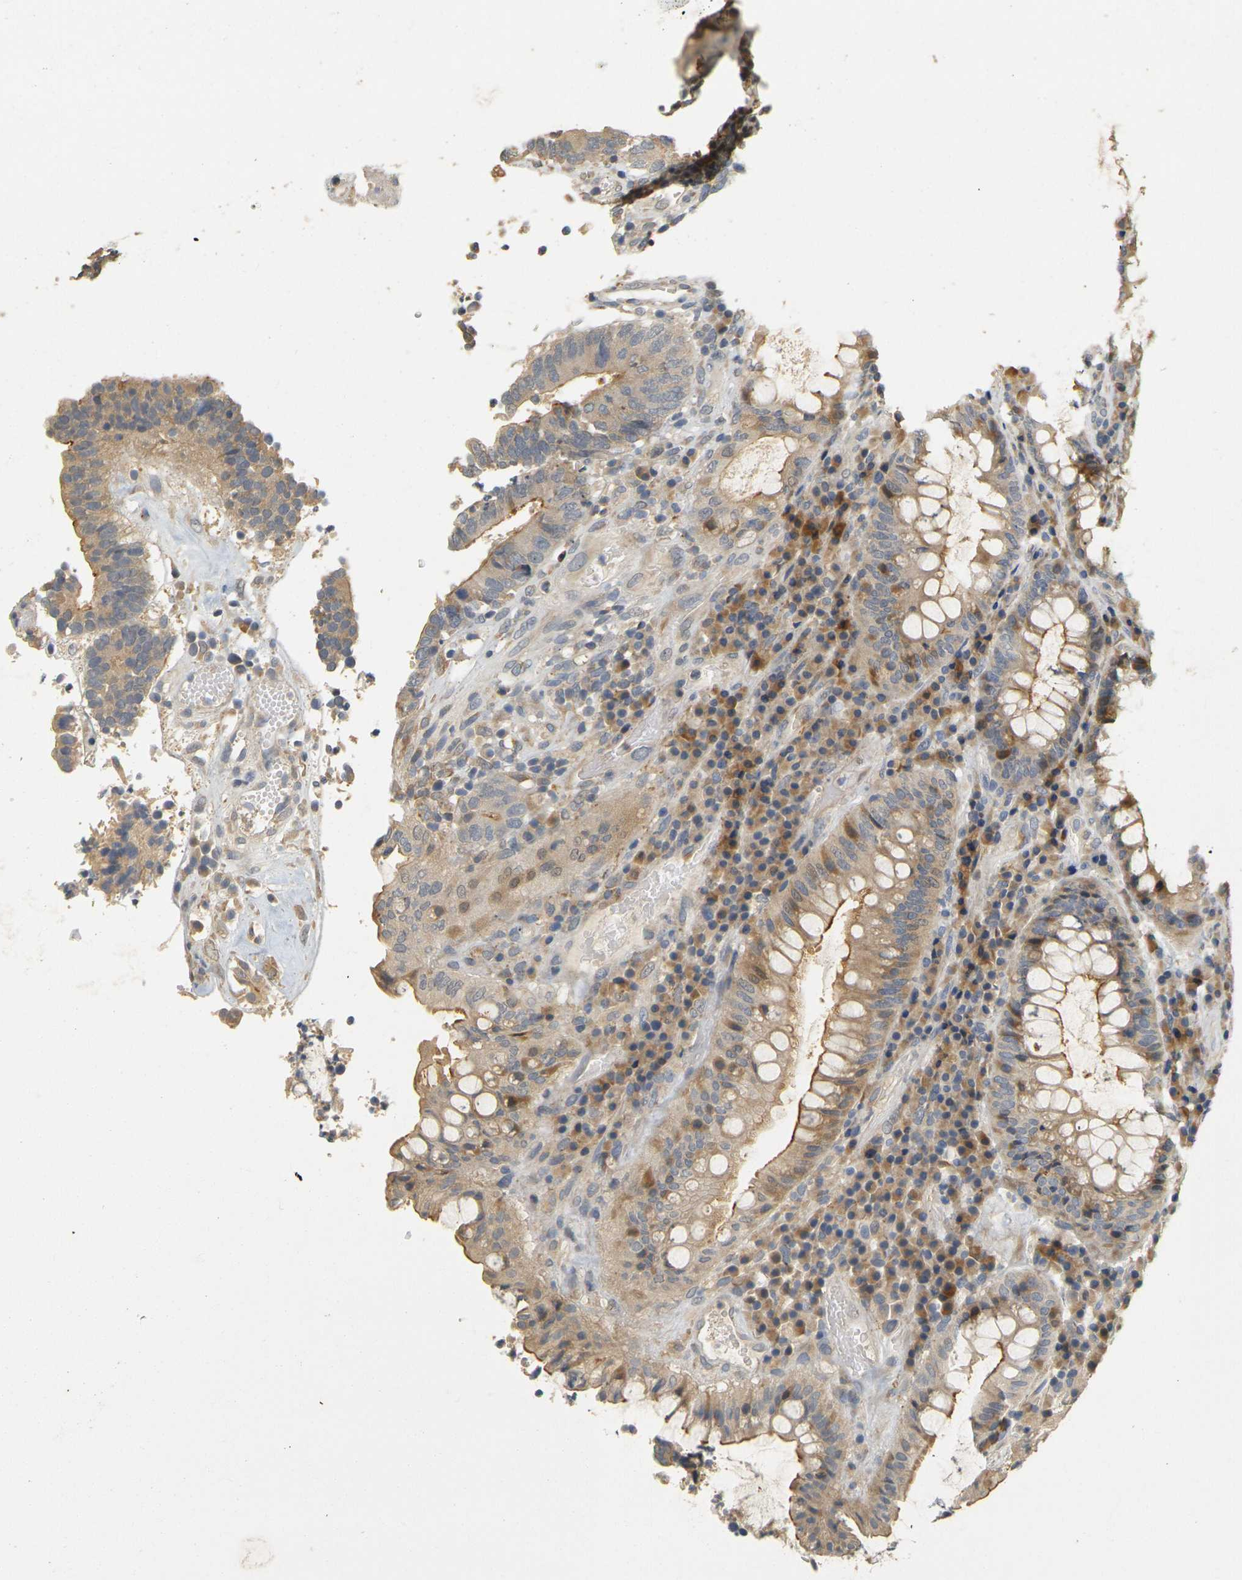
{"staining": {"intensity": "moderate", "quantity": ">75%", "location": "cytoplasmic/membranous"}, "tissue": "colorectal cancer", "cell_type": "Tumor cells", "image_type": "cancer", "snomed": [{"axis": "morphology", "description": "Adenocarcinoma, NOS"}, {"axis": "topography", "description": "Rectum"}], "caption": "The image shows immunohistochemical staining of adenocarcinoma (colorectal). There is moderate cytoplasmic/membranous staining is present in about >75% of tumor cells.", "gene": "GDAP1", "patient": {"sex": "male", "age": 72}}